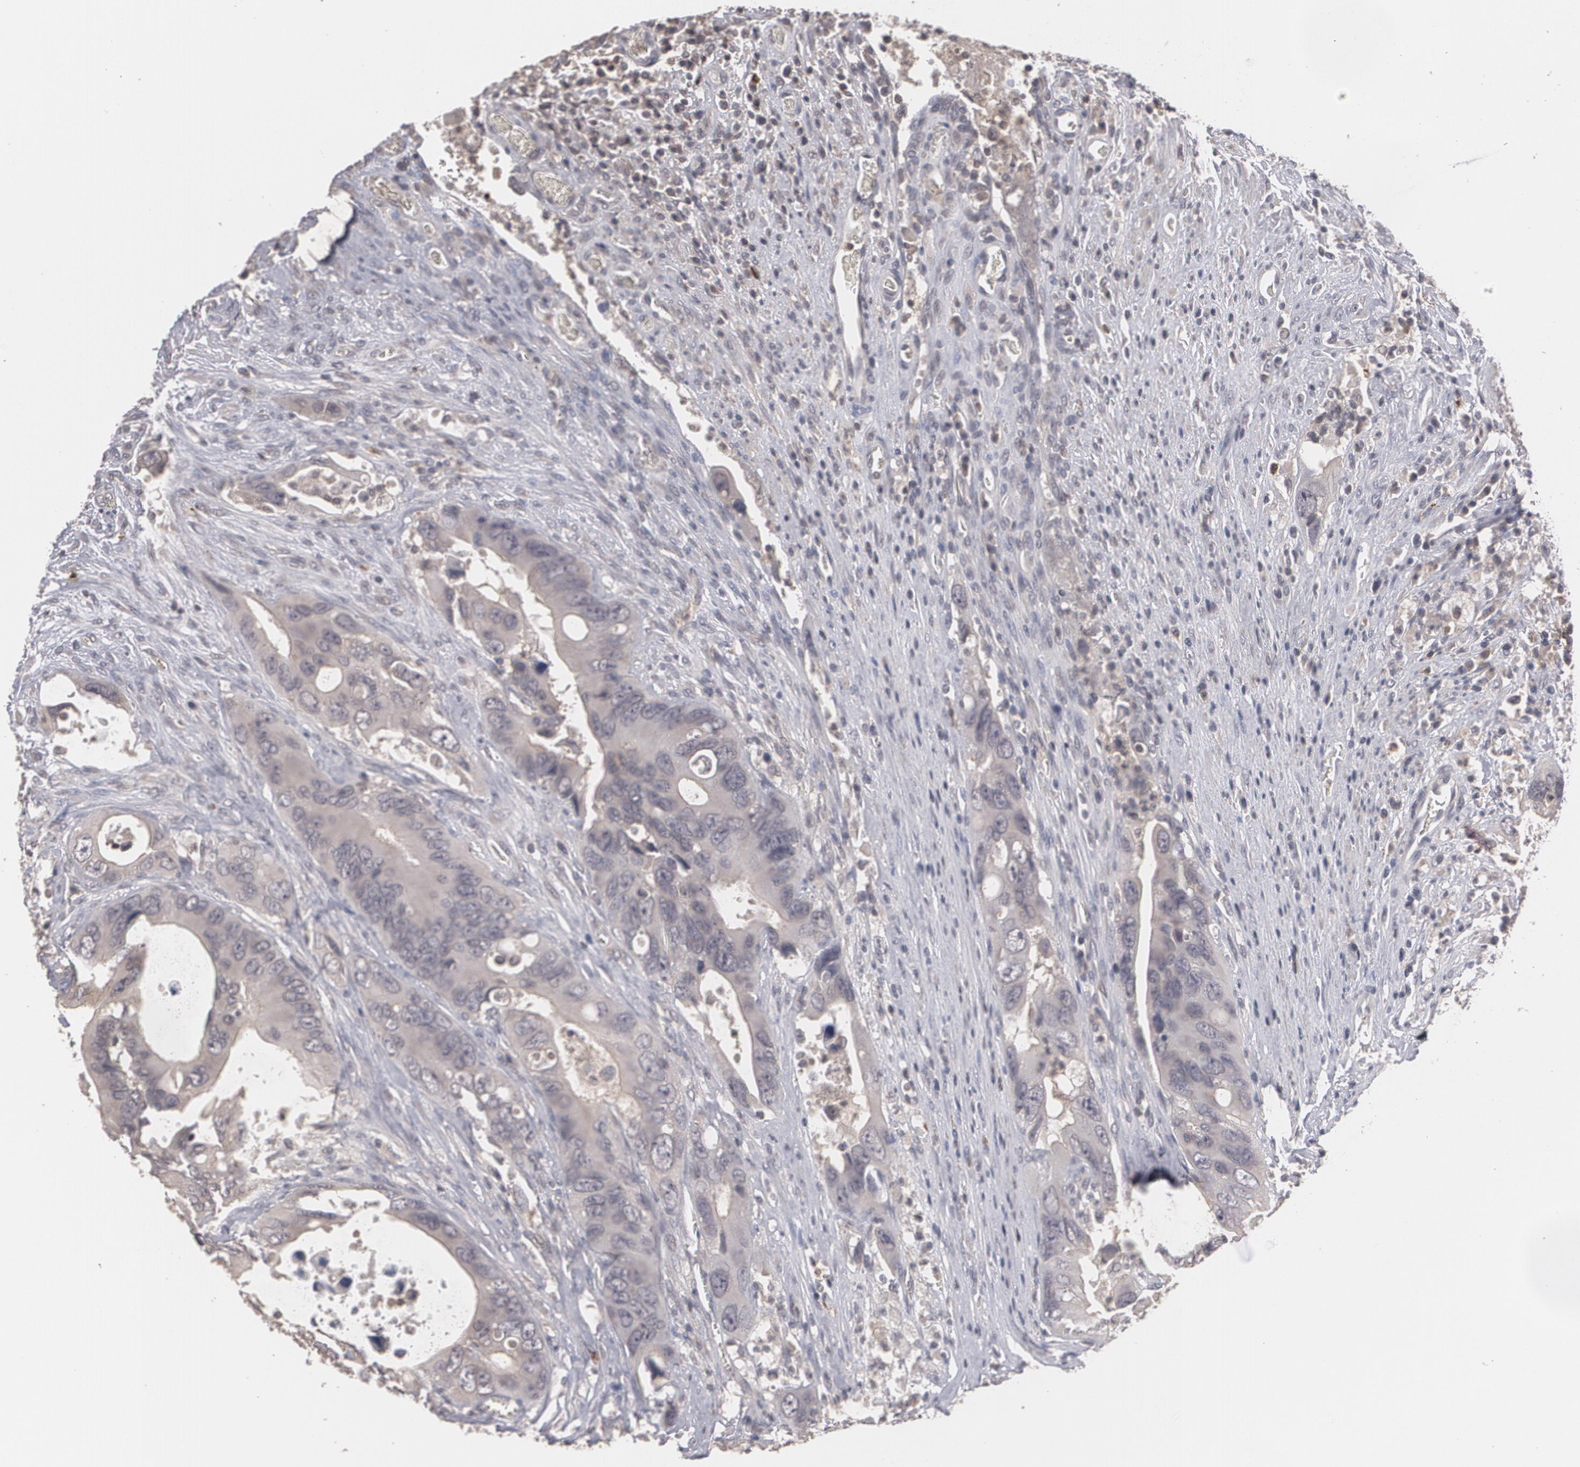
{"staining": {"intensity": "moderate", "quantity": ">75%", "location": "cytoplasmic/membranous"}, "tissue": "colorectal cancer", "cell_type": "Tumor cells", "image_type": "cancer", "snomed": [{"axis": "morphology", "description": "Adenocarcinoma, NOS"}, {"axis": "topography", "description": "Rectum"}], "caption": "Immunohistochemistry (IHC) micrograph of neoplastic tissue: human adenocarcinoma (colorectal) stained using immunohistochemistry shows medium levels of moderate protein expression localized specifically in the cytoplasmic/membranous of tumor cells, appearing as a cytoplasmic/membranous brown color.", "gene": "ARF6", "patient": {"sex": "male", "age": 70}}